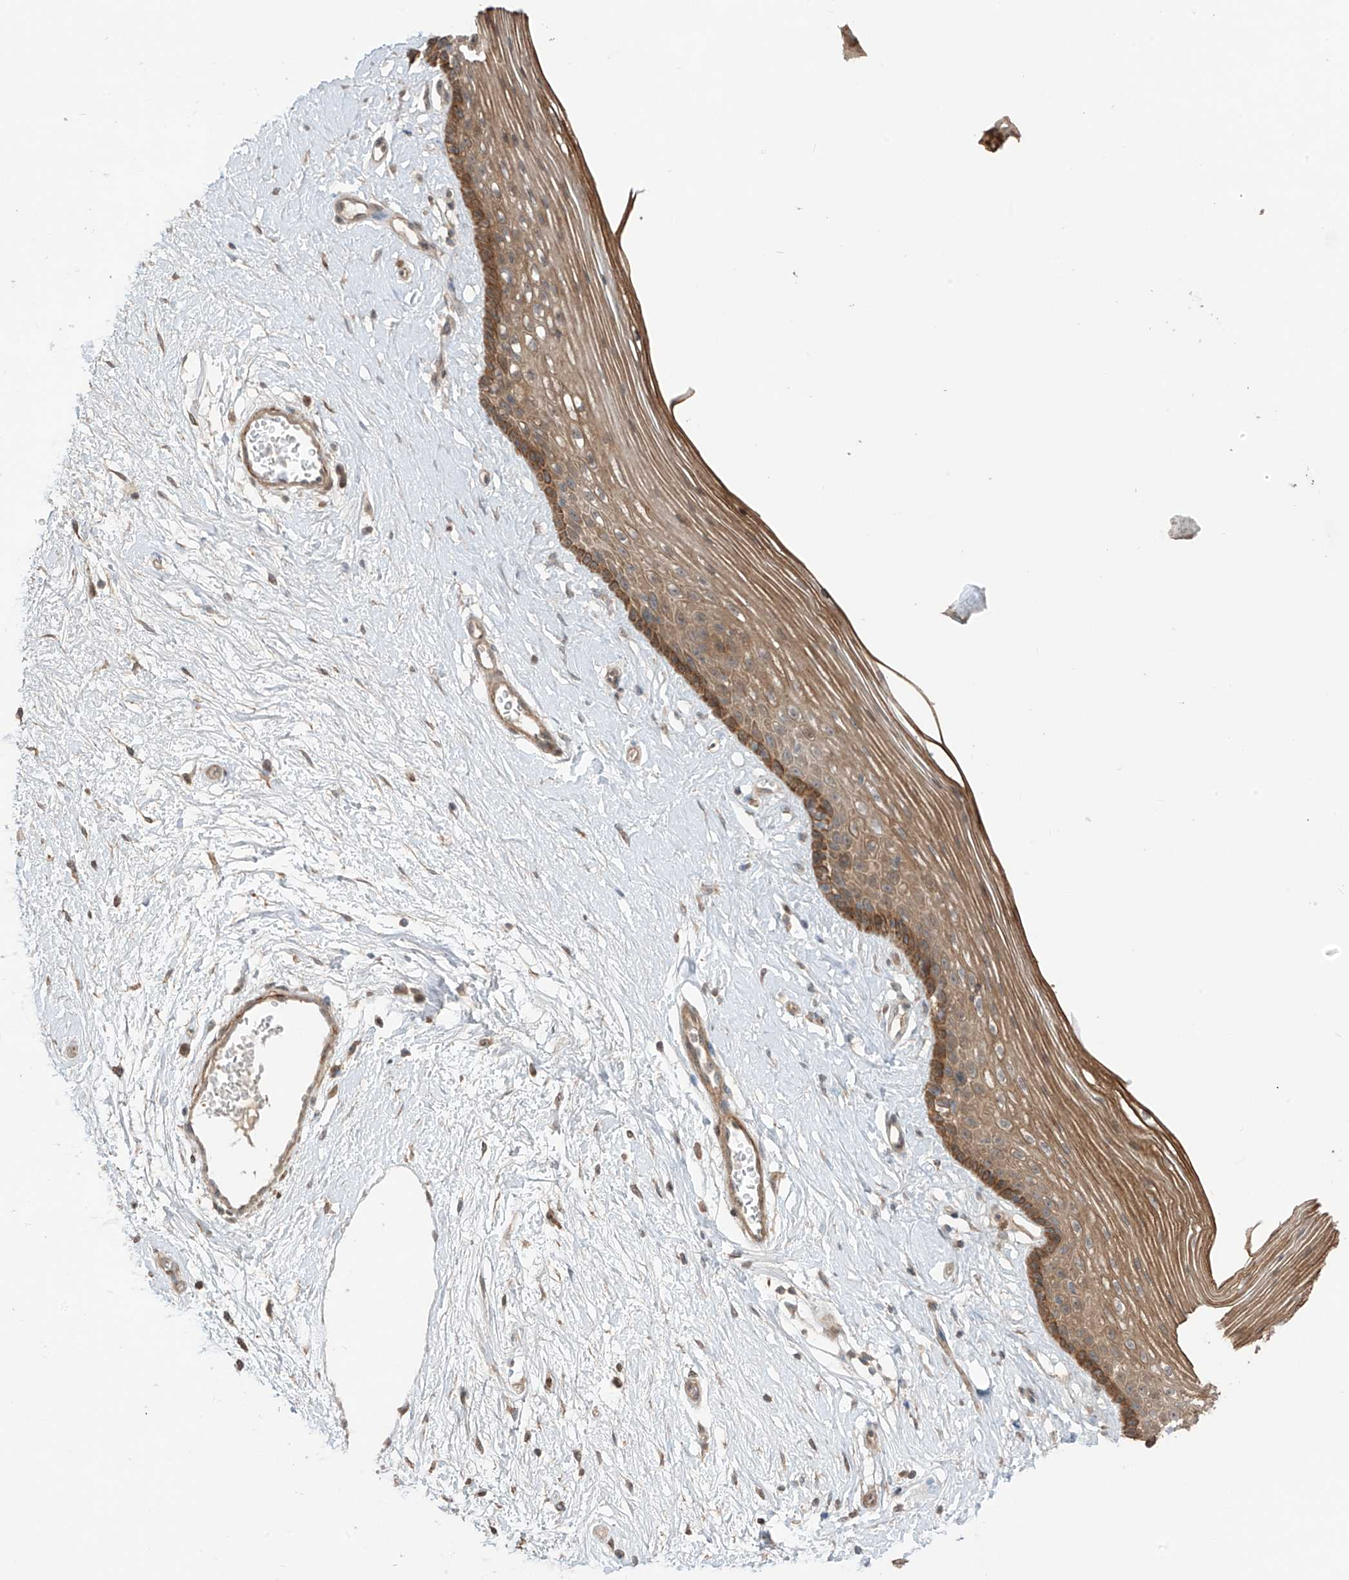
{"staining": {"intensity": "moderate", "quantity": ">75%", "location": "cytoplasmic/membranous"}, "tissue": "vagina", "cell_type": "Squamous epithelial cells", "image_type": "normal", "snomed": [{"axis": "morphology", "description": "Normal tissue, NOS"}, {"axis": "topography", "description": "Vagina"}], "caption": "A high-resolution image shows immunohistochemistry (IHC) staining of benign vagina, which shows moderate cytoplasmic/membranous expression in approximately >75% of squamous epithelial cells.", "gene": "LRRC74A", "patient": {"sex": "female", "age": 46}}